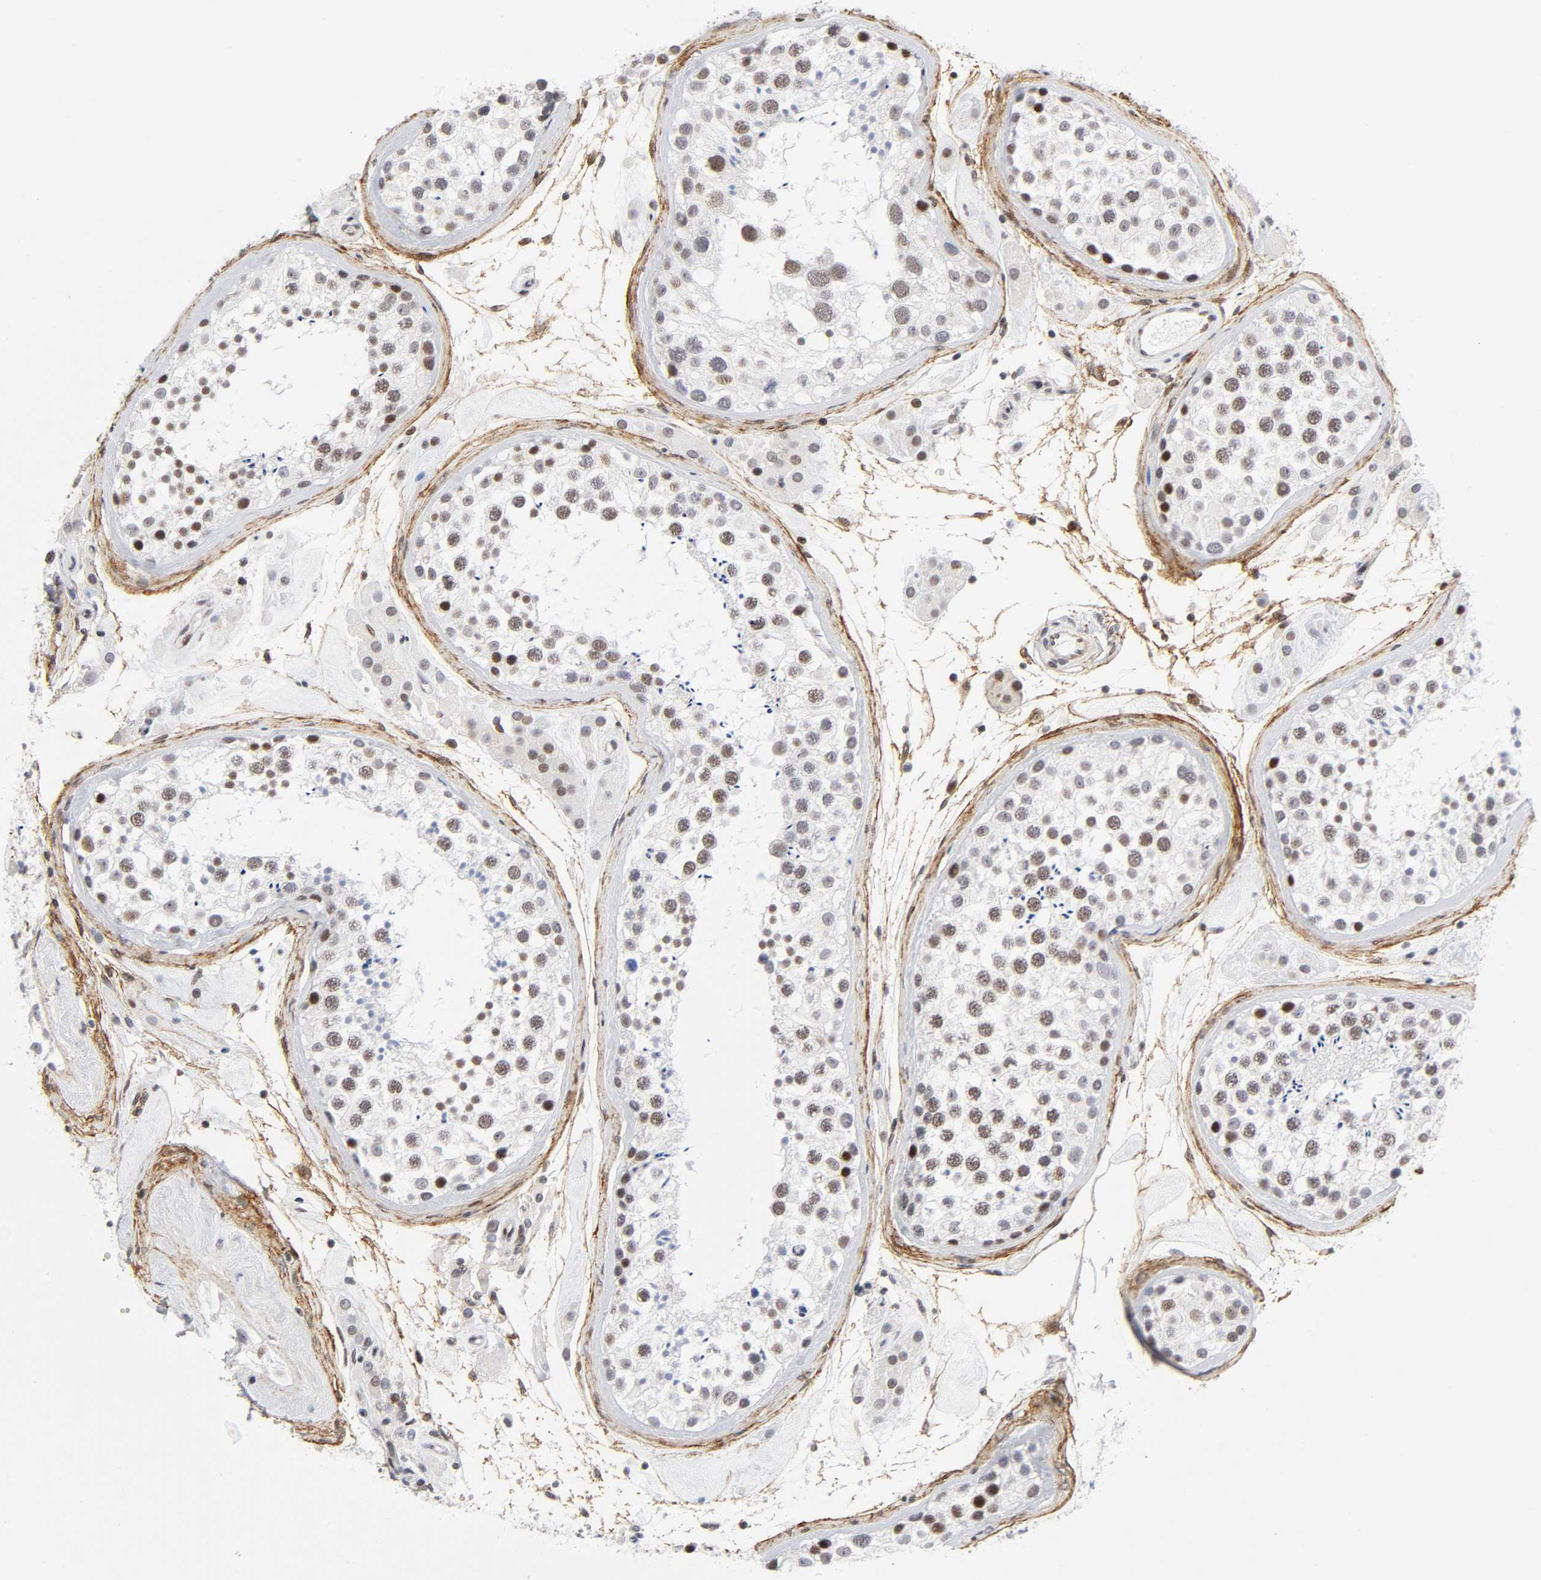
{"staining": {"intensity": "weak", "quantity": "25%-75%", "location": "nuclear"}, "tissue": "testis", "cell_type": "Cells in seminiferous ducts", "image_type": "normal", "snomed": [{"axis": "morphology", "description": "Normal tissue, NOS"}, {"axis": "topography", "description": "Testis"}], "caption": "Cells in seminiferous ducts reveal low levels of weak nuclear expression in about 25%-75% of cells in normal human testis.", "gene": "DIDO1", "patient": {"sex": "male", "age": 46}}